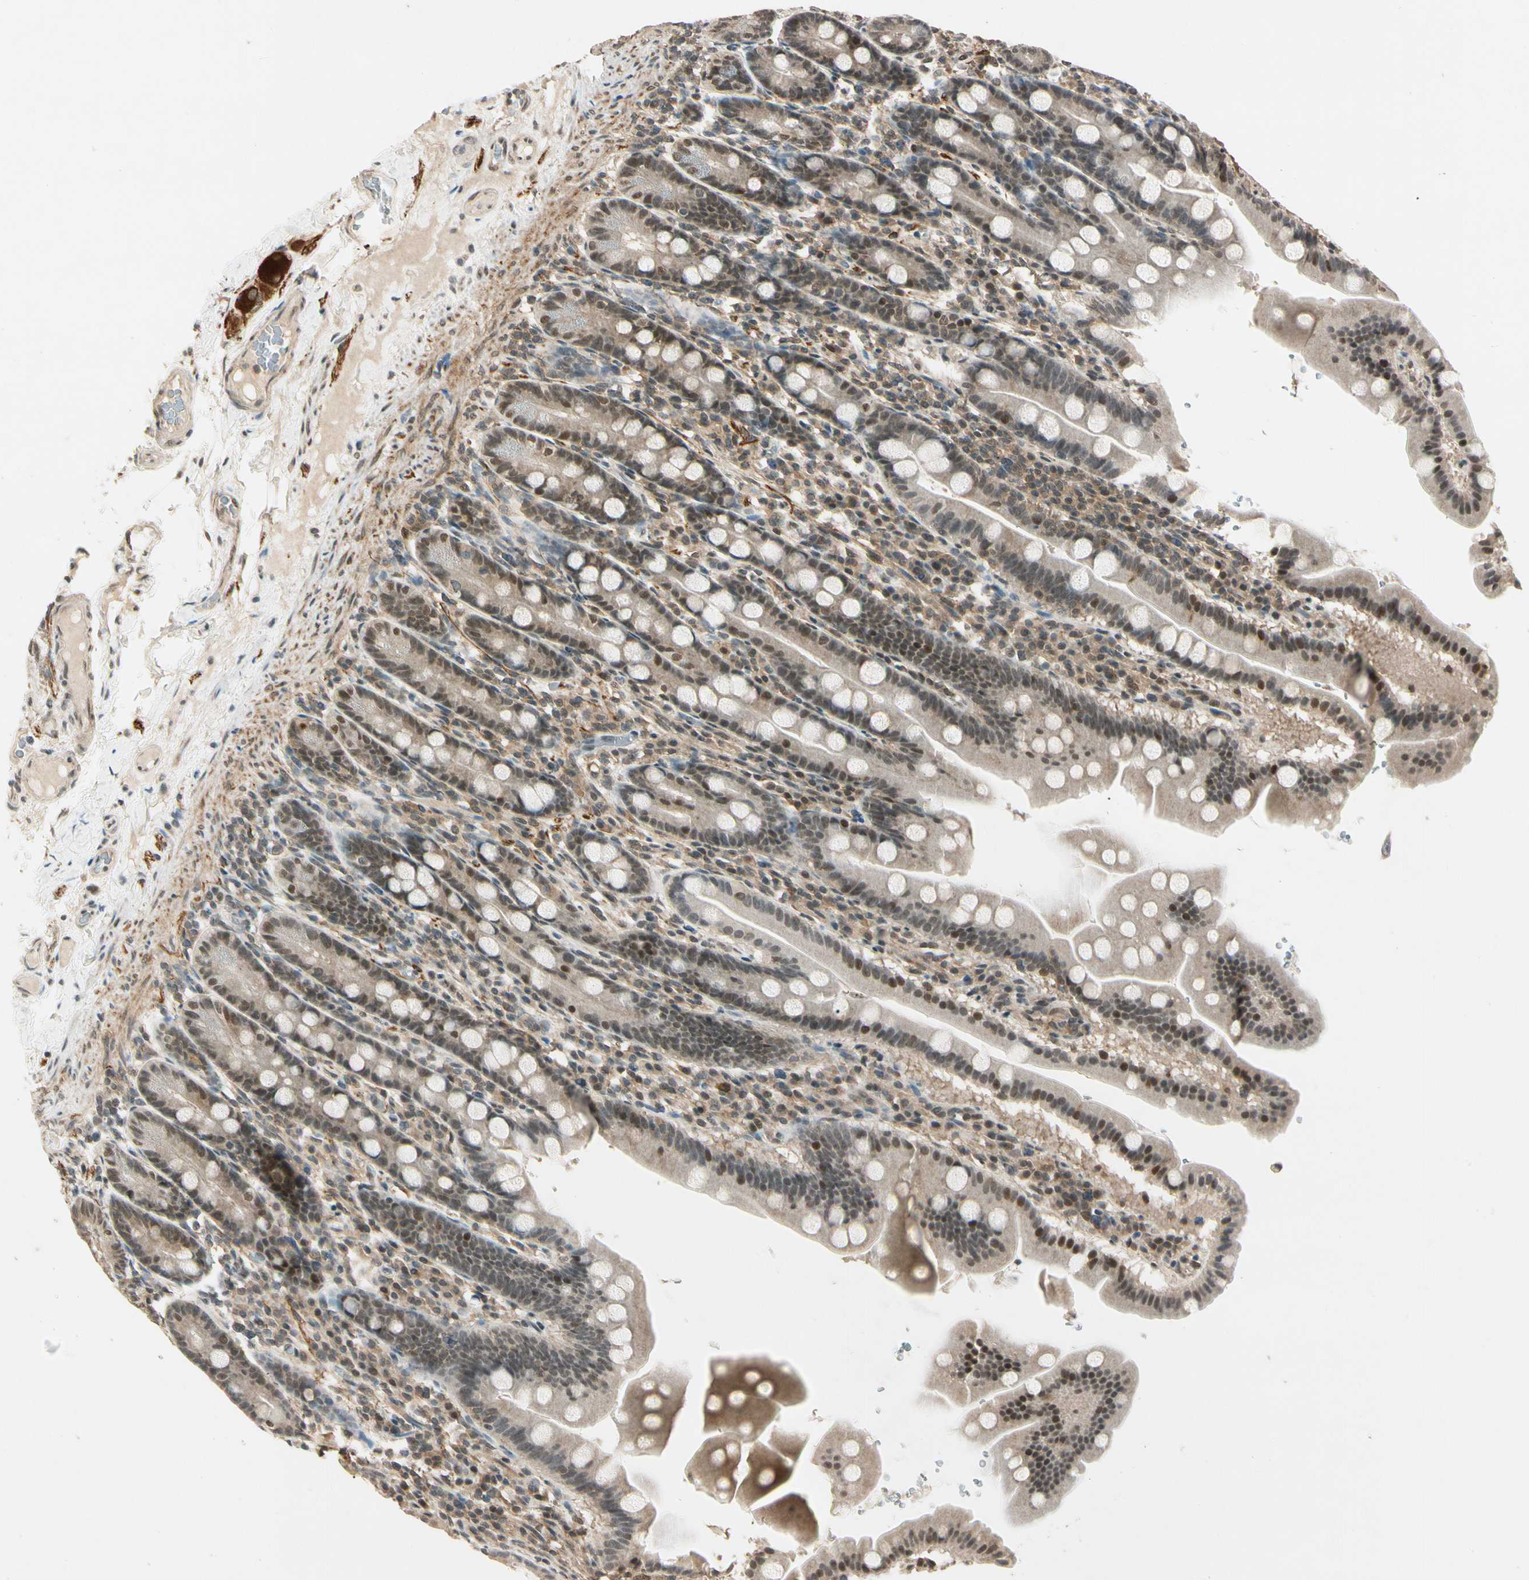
{"staining": {"intensity": "weak", "quantity": ">75%", "location": "cytoplasmic/membranous,nuclear"}, "tissue": "duodenum", "cell_type": "Glandular cells", "image_type": "normal", "snomed": [{"axis": "morphology", "description": "Normal tissue, NOS"}, {"axis": "topography", "description": "Duodenum"}], "caption": "A micrograph showing weak cytoplasmic/membranous,nuclear expression in approximately >75% of glandular cells in unremarkable duodenum, as visualized by brown immunohistochemical staining.", "gene": "ZSCAN12", "patient": {"sex": "male", "age": 50}}